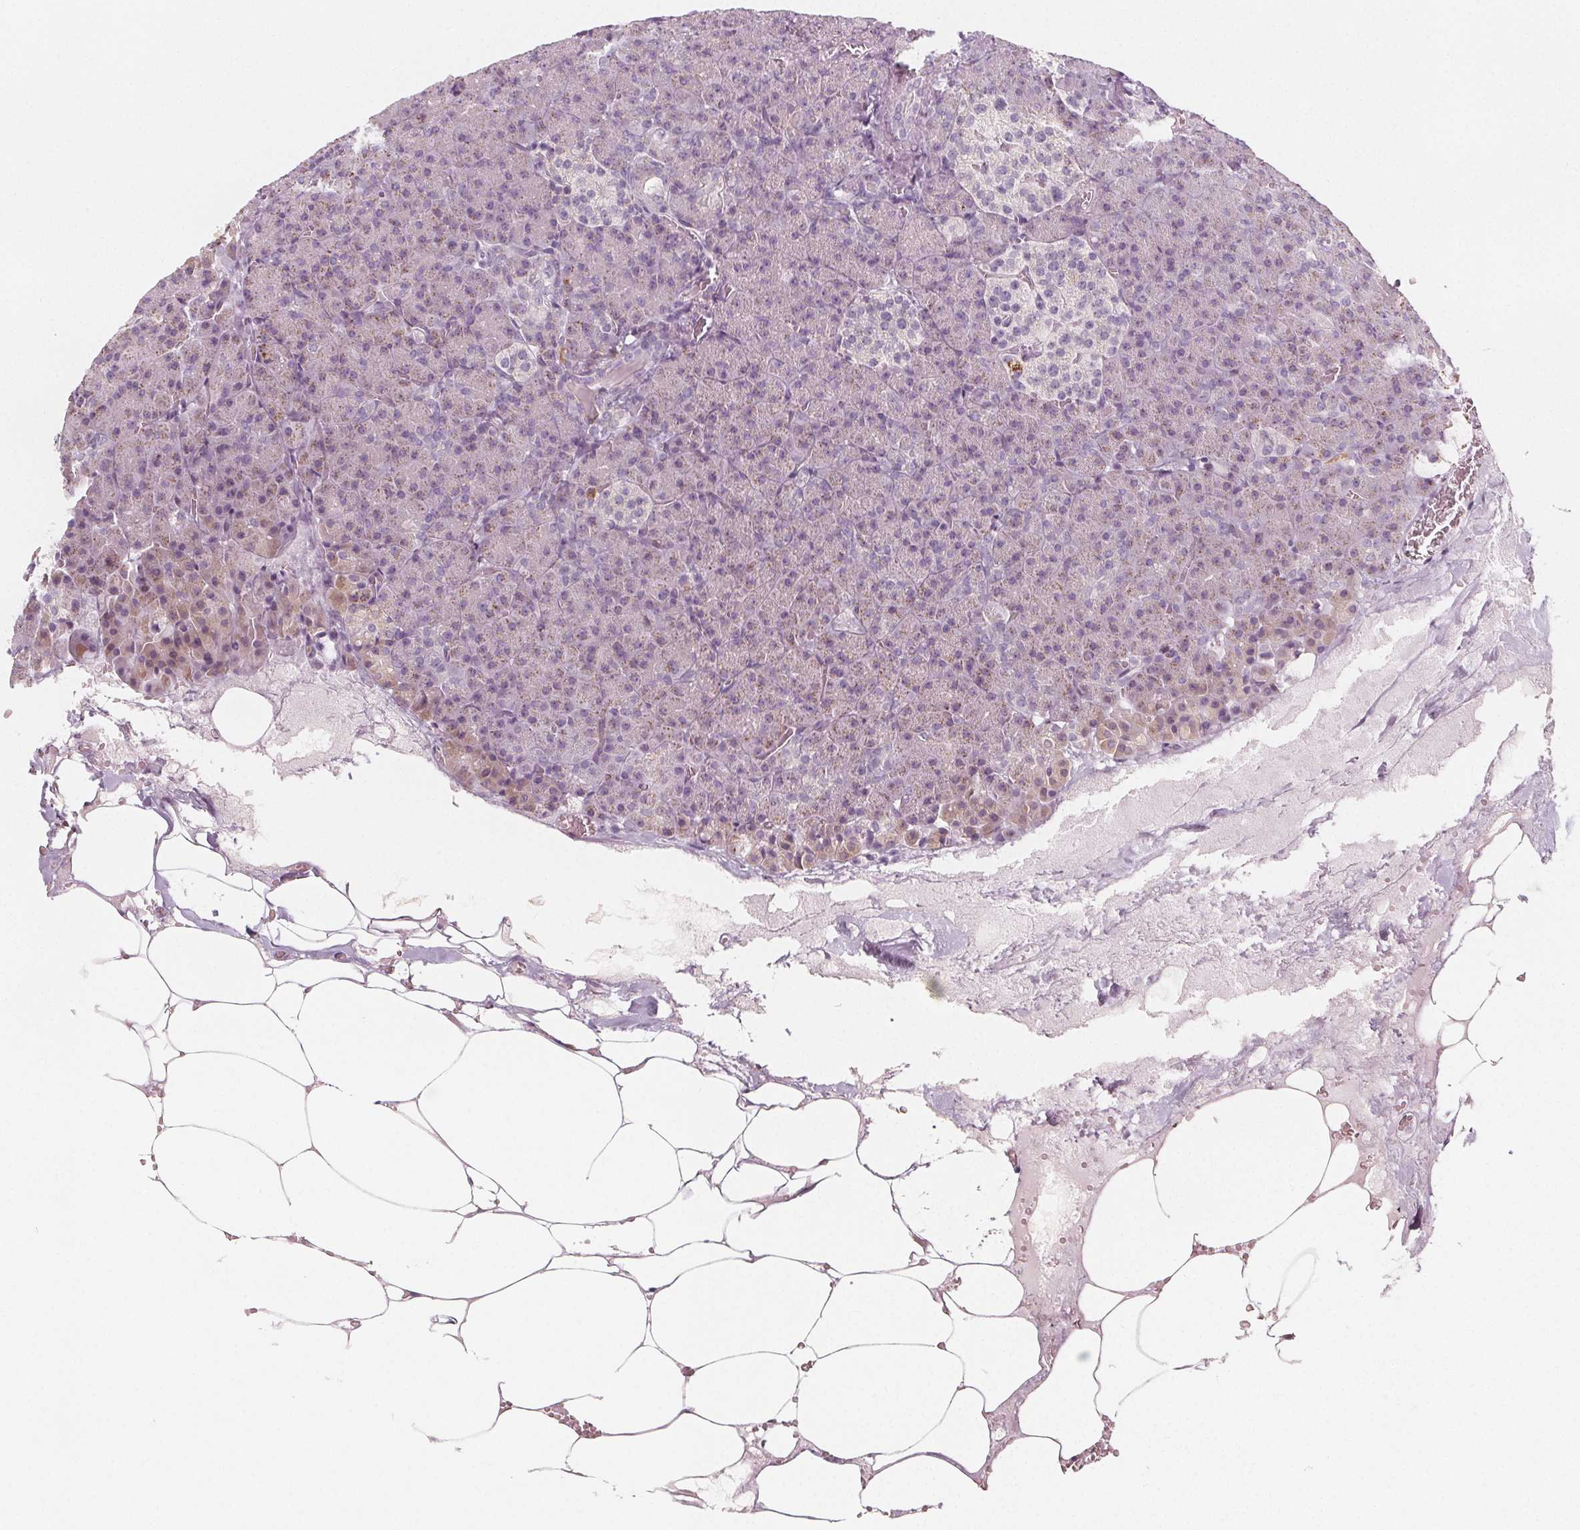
{"staining": {"intensity": "moderate", "quantity": "<25%", "location": "cytoplasmic/membranous"}, "tissue": "pancreas", "cell_type": "Exocrine glandular cells", "image_type": "normal", "snomed": [{"axis": "morphology", "description": "Normal tissue, NOS"}, {"axis": "topography", "description": "Pancreas"}], "caption": "Immunohistochemical staining of benign human pancreas exhibits <25% levels of moderate cytoplasmic/membranous protein expression in approximately <25% of exocrine glandular cells.", "gene": "IL17C", "patient": {"sex": "female", "age": 74}}